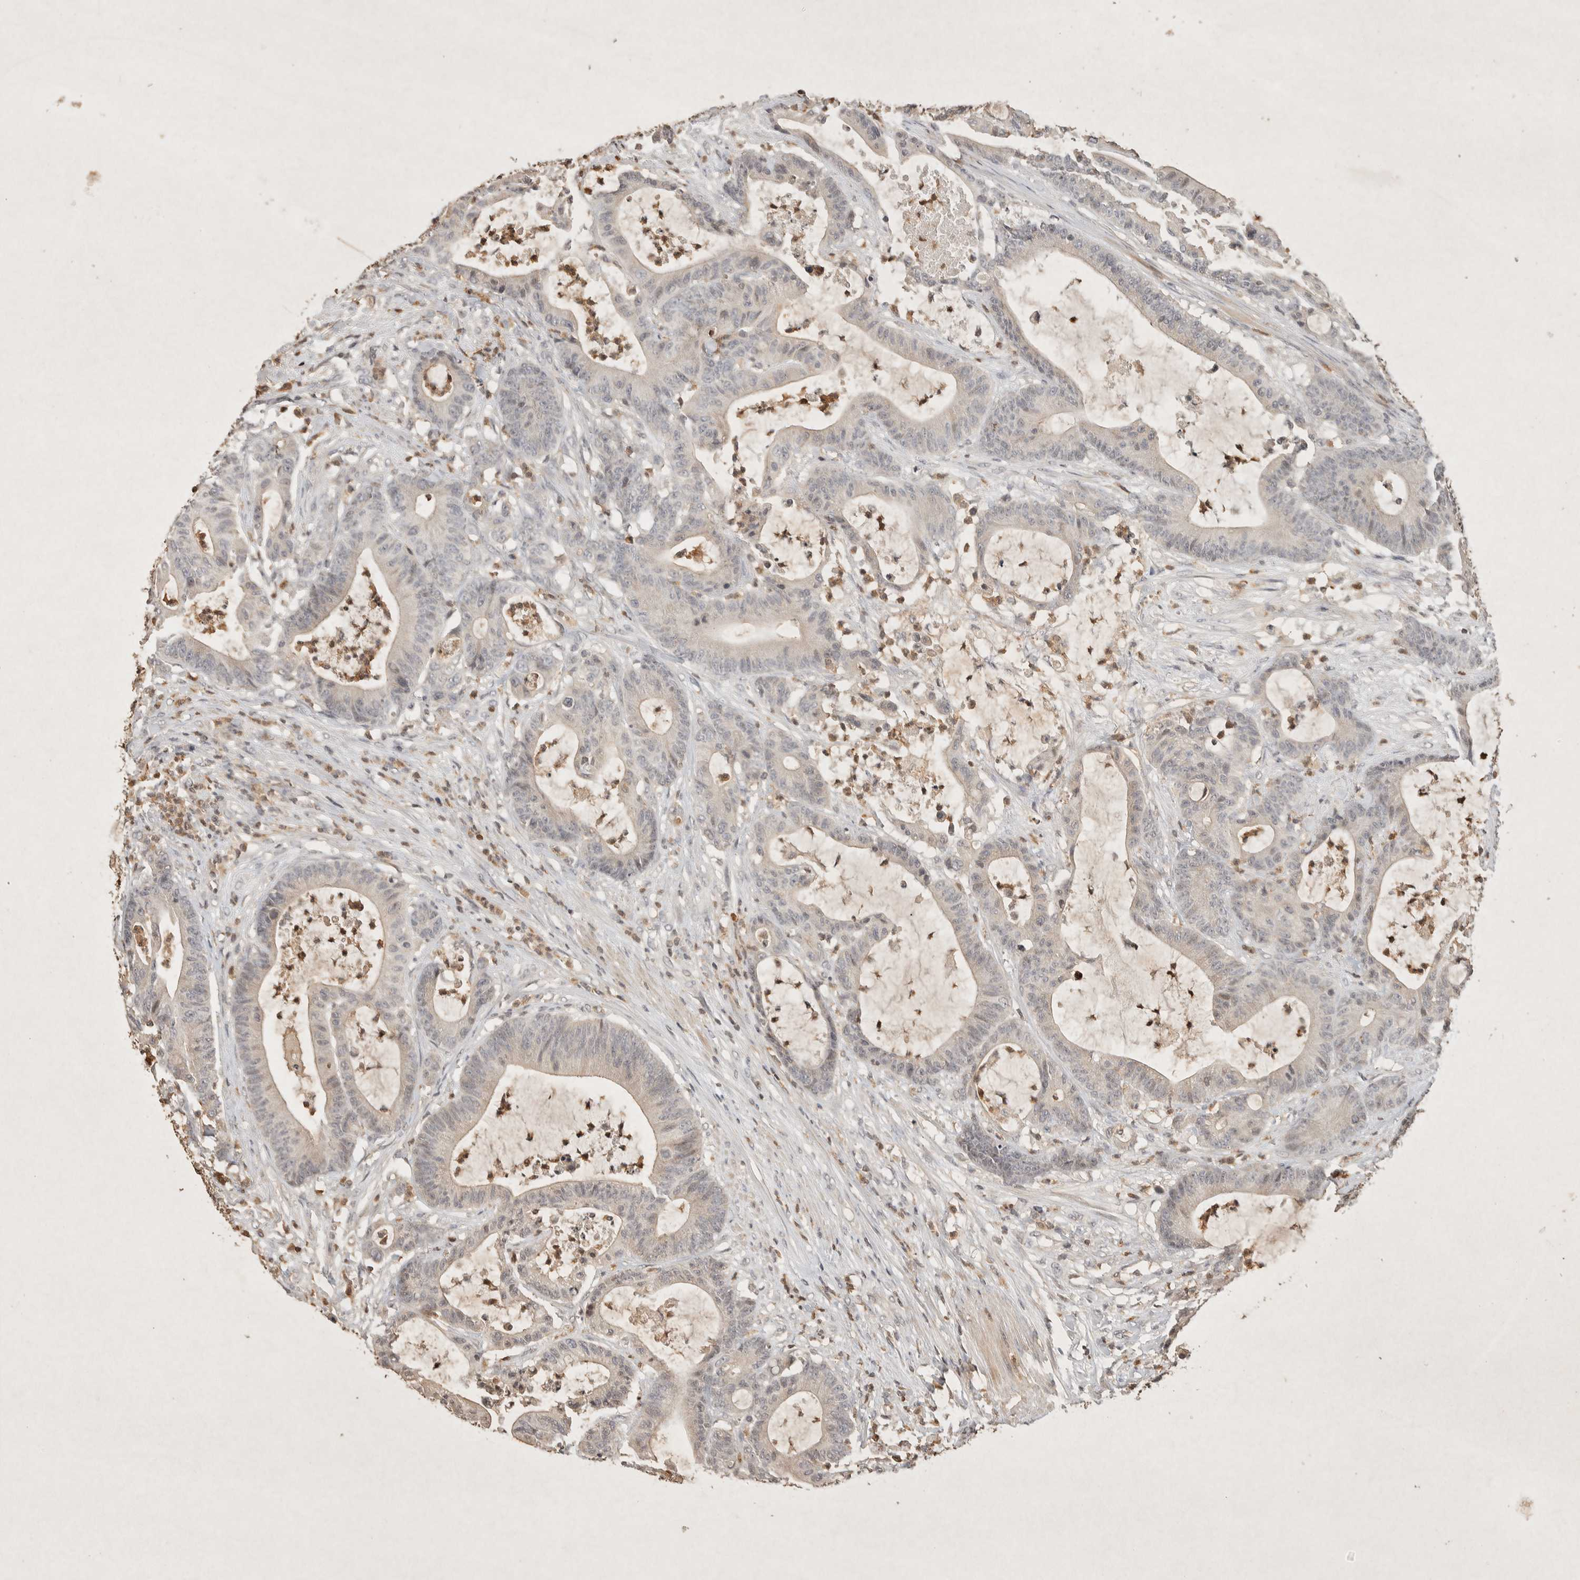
{"staining": {"intensity": "negative", "quantity": "none", "location": "none"}, "tissue": "colorectal cancer", "cell_type": "Tumor cells", "image_type": "cancer", "snomed": [{"axis": "morphology", "description": "Adenocarcinoma, NOS"}, {"axis": "topography", "description": "Colon"}], "caption": "Tumor cells are negative for brown protein staining in colorectal cancer (adenocarcinoma). (Stains: DAB (3,3'-diaminobenzidine) immunohistochemistry (IHC) with hematoxylin counter stain, Microscopy: brightfield microscopy at high magnification).", "gene": "RAC2", "patient": {"sex": "female", "age": 84}}